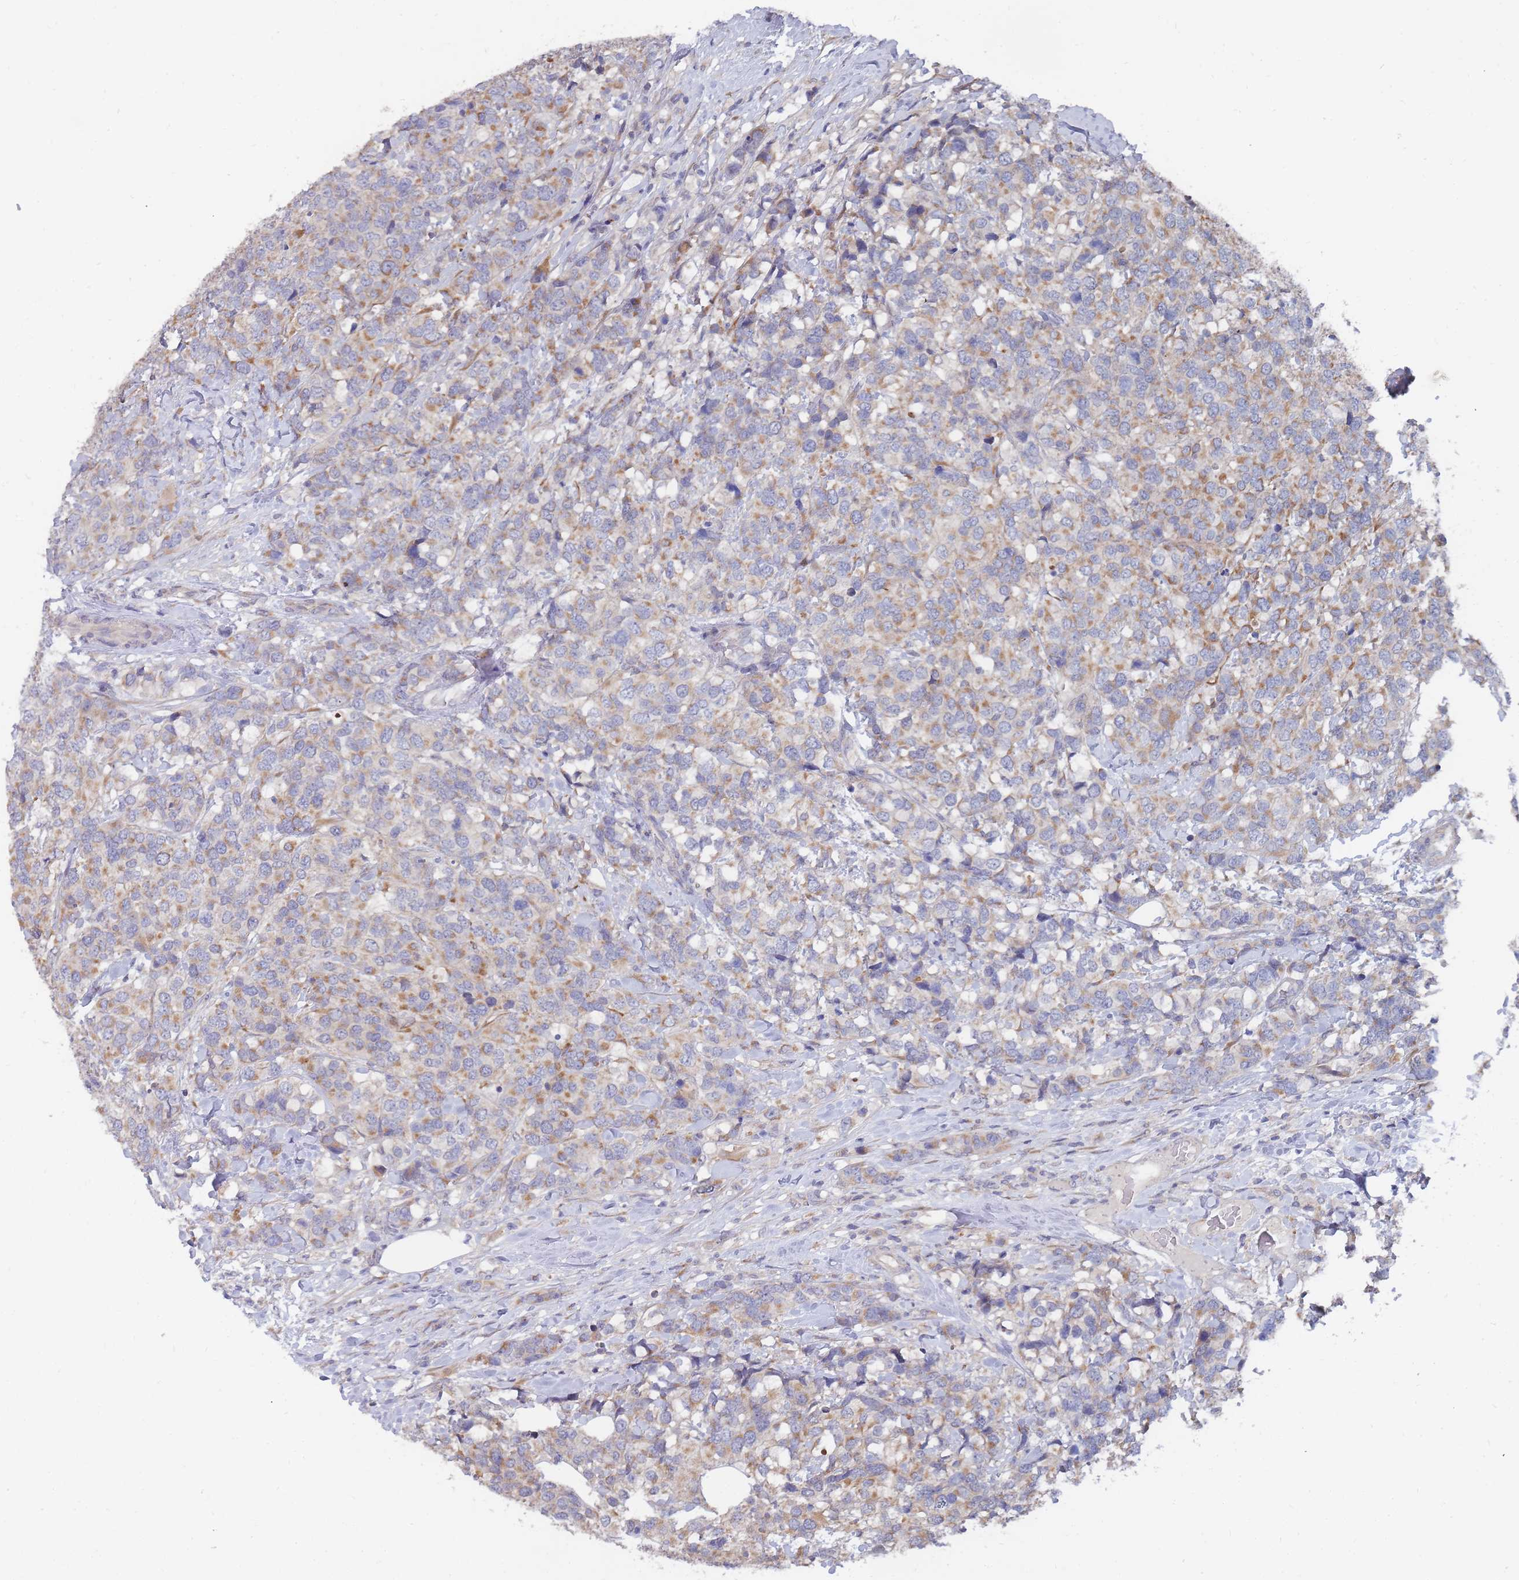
{"staining": {"intensity": "moderate", "quantity": "25%-75%", "location": "cytoplasmic/membranous"}, "tissue": "breast cancer", "cell_type": "Tumor cells", "image_type": "cancer", "snomed": [{"axis": "morphology", "description": "Lobular carcinoma"}, {"axis": "topography", "description": "Breast"}], "caption": "Lobular carcinoma (breast) stained with a protein marker exhibits moderate staining in tumor cells.", "gene": "SLC35F5", "patient": {"sex": "female", "age": 59}}